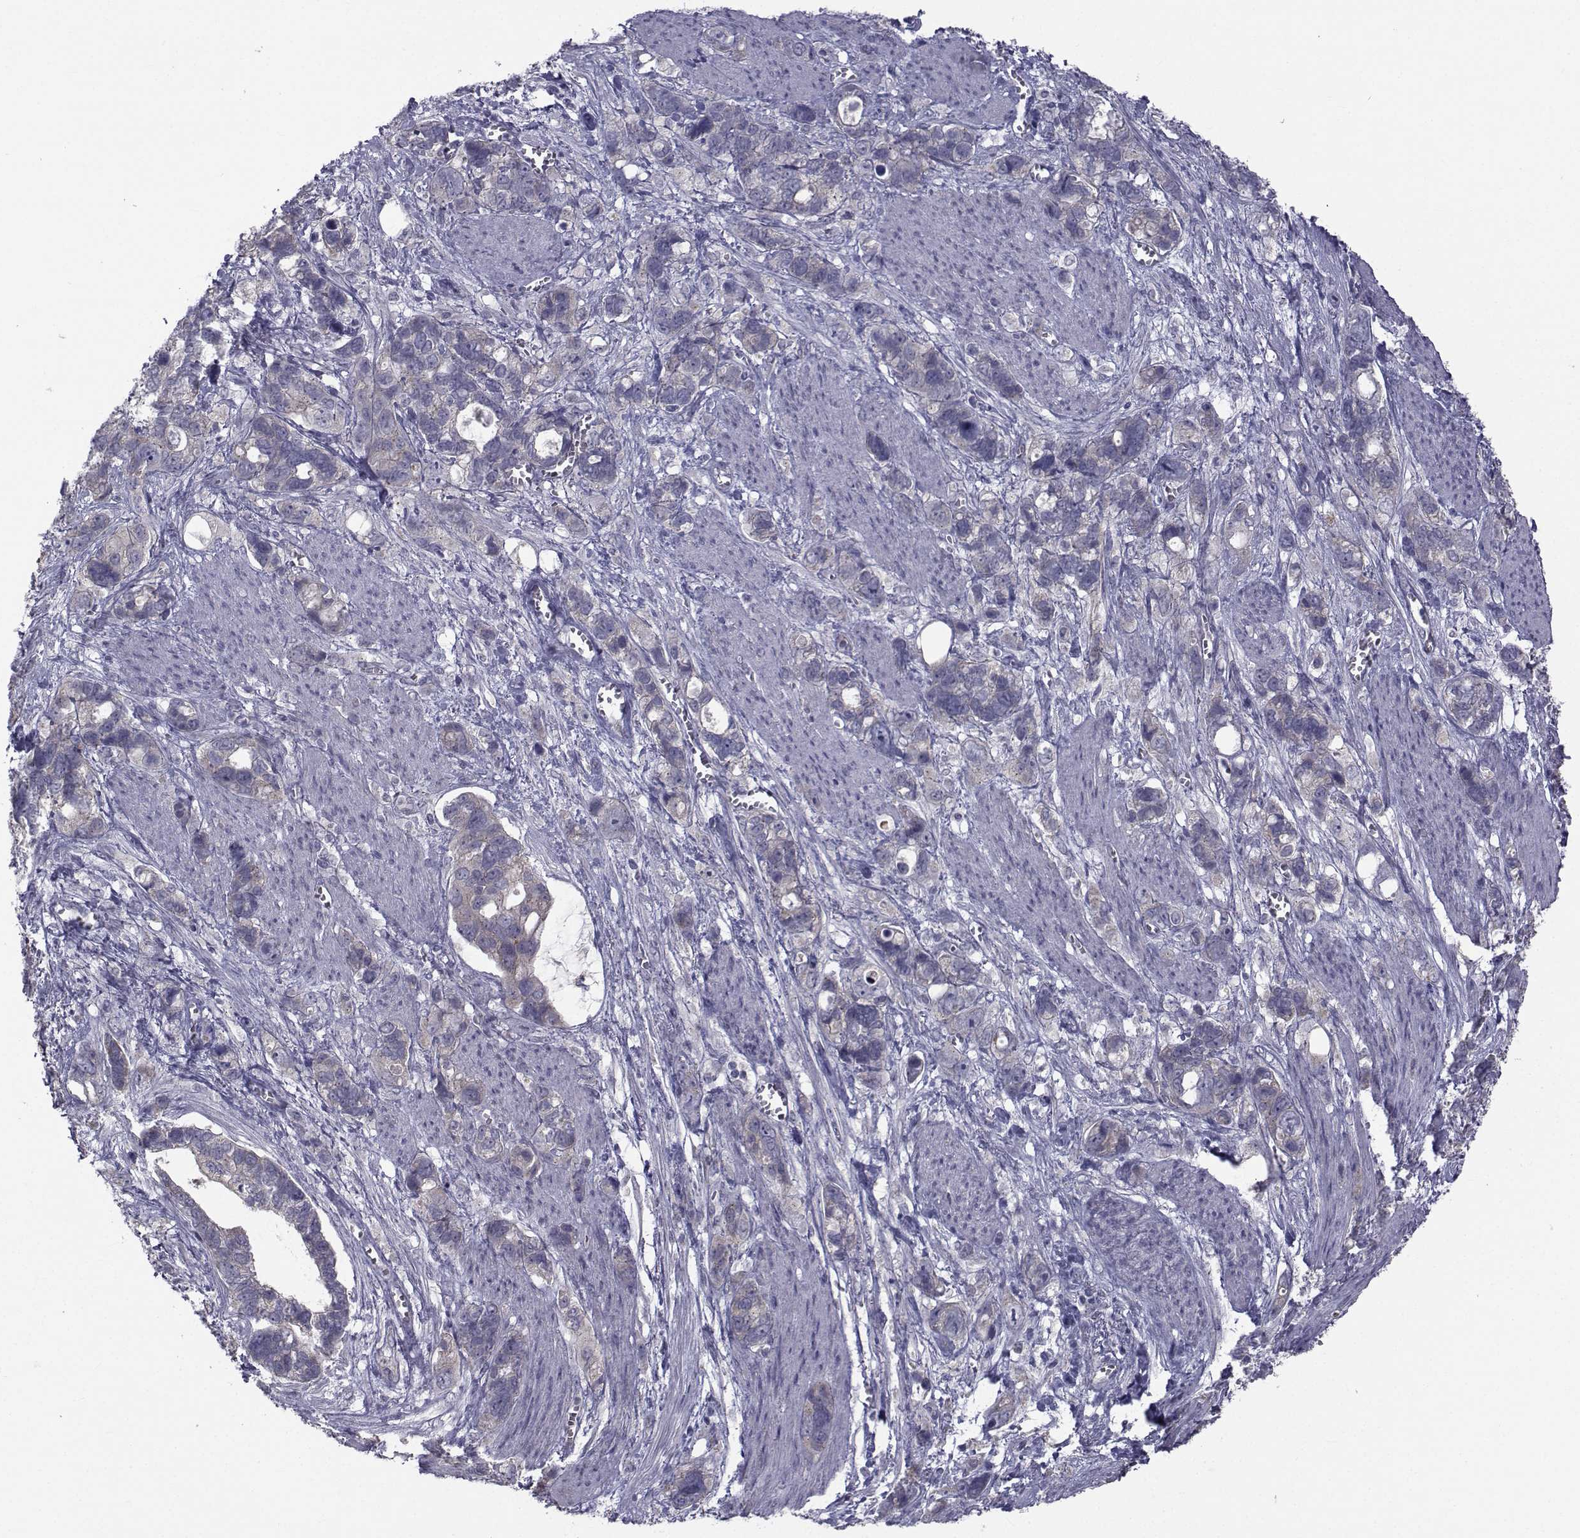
{"staining": {"intensity": "negative", "quantity": "none", "location": "none"}, "tissue": "stomach cancer", "cell_type": "Tumor cells", "image_type": "cancer", "snomed": [{"axis": "morphology", "description": "Adenocarcinoma, NOS"}, {"axis": "topography", "description": "Stomach, upper"}], "caption": "This is an immunohistochemistry image of human stomach adenocarcinoma. There is no staining in tumor cells.", "gene": "ANGPT1", "patient": {"sex": "female", "age": 81}}